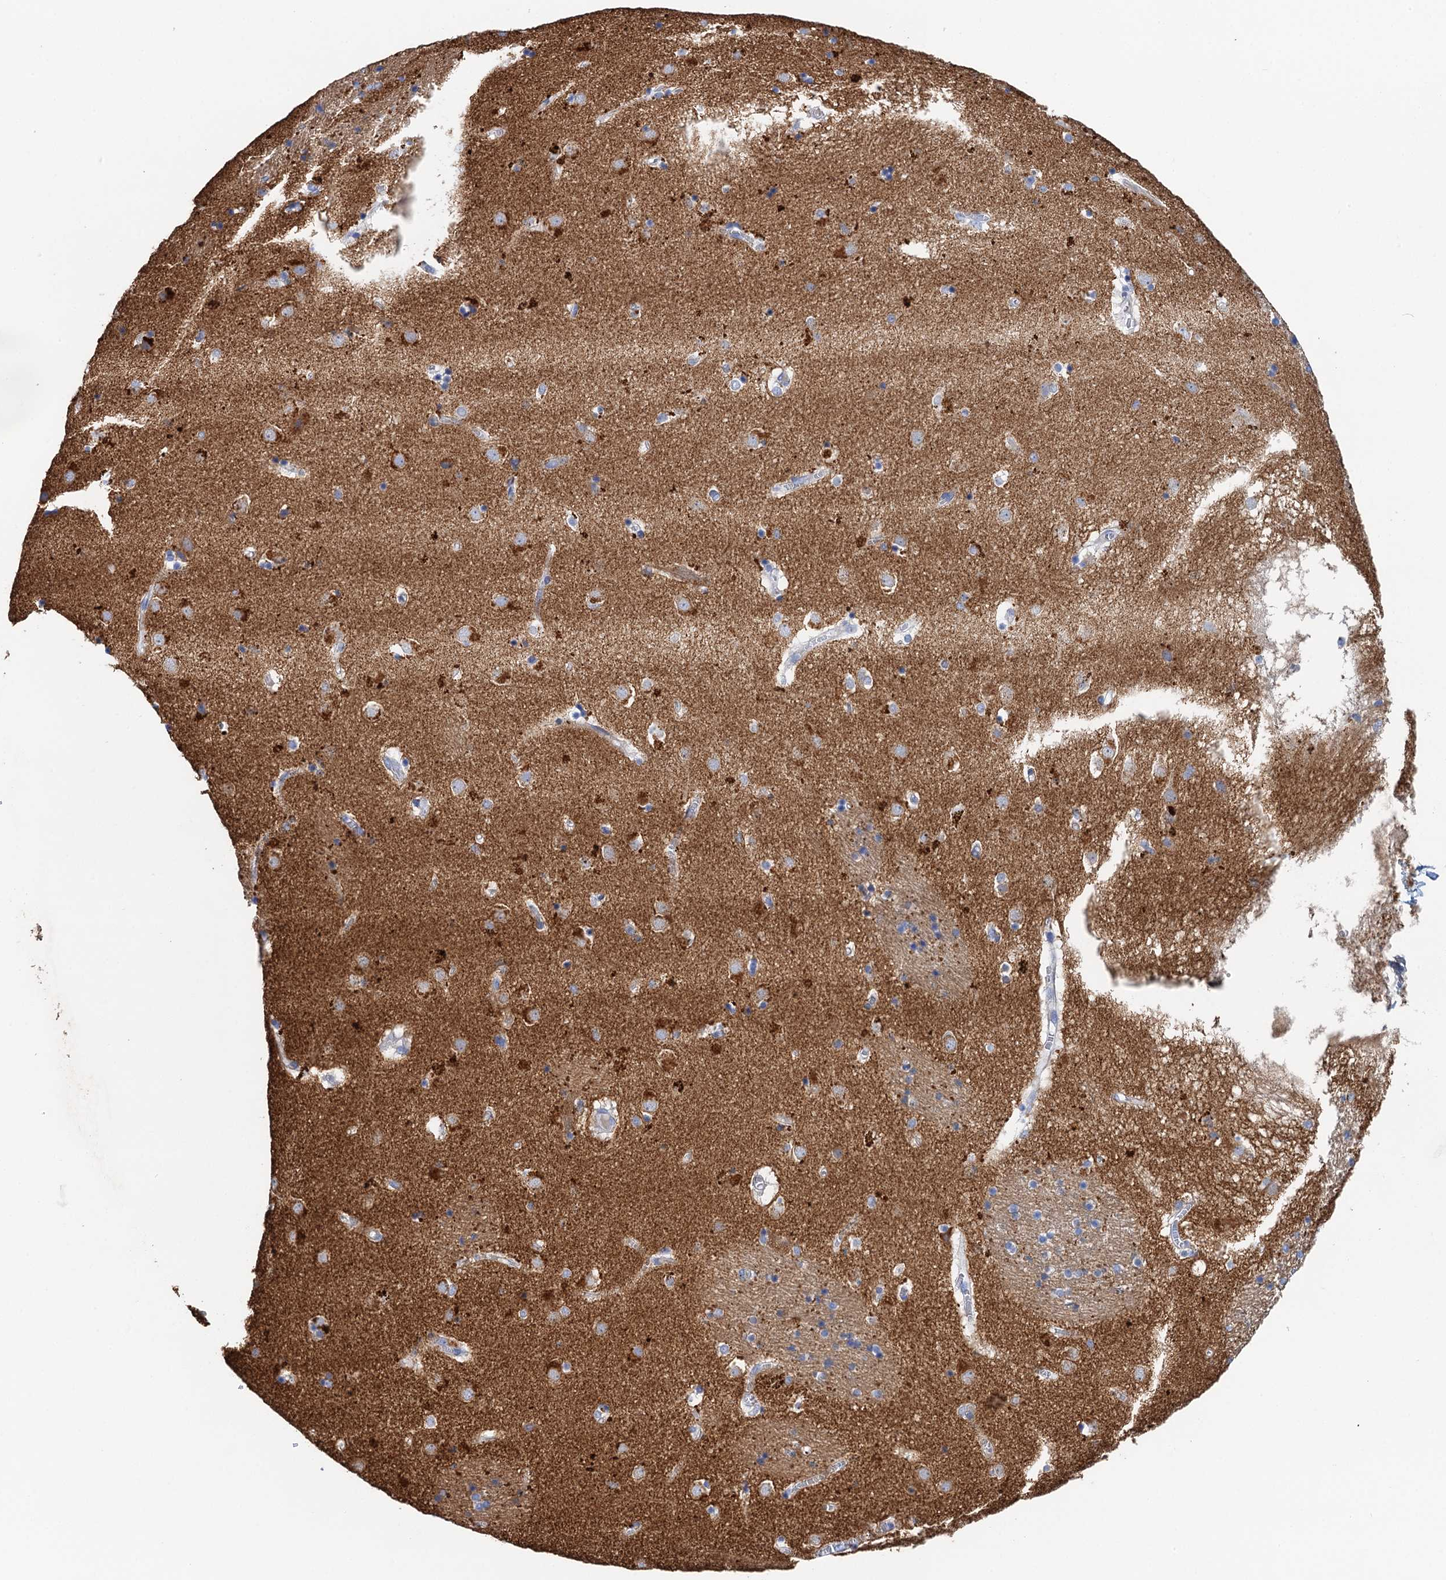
{"staining": {"intensity": "weak", "quantity": "<25%", "location": "cytoplasmic/membranous"}, "tissue": "caudate", "cell_type": "Glial cells", "image_type": "normal", "snomed": [{"axis": "morphology", "description": "Normal tissue, NOS"}, {"axis": "topography", "description": "Lateral ventricle wall"}], "caption": "DAB immunohistochemical staining of normal caudate shows no significant positivity in glial cells. The staining is performed using DAB (3,3'-diaminobenzidine) brown chromogen with nuclei counter-stained in using hematoxylin.", "gene": "NLRP10", "patient": {"sex": "male", "age": 70}}